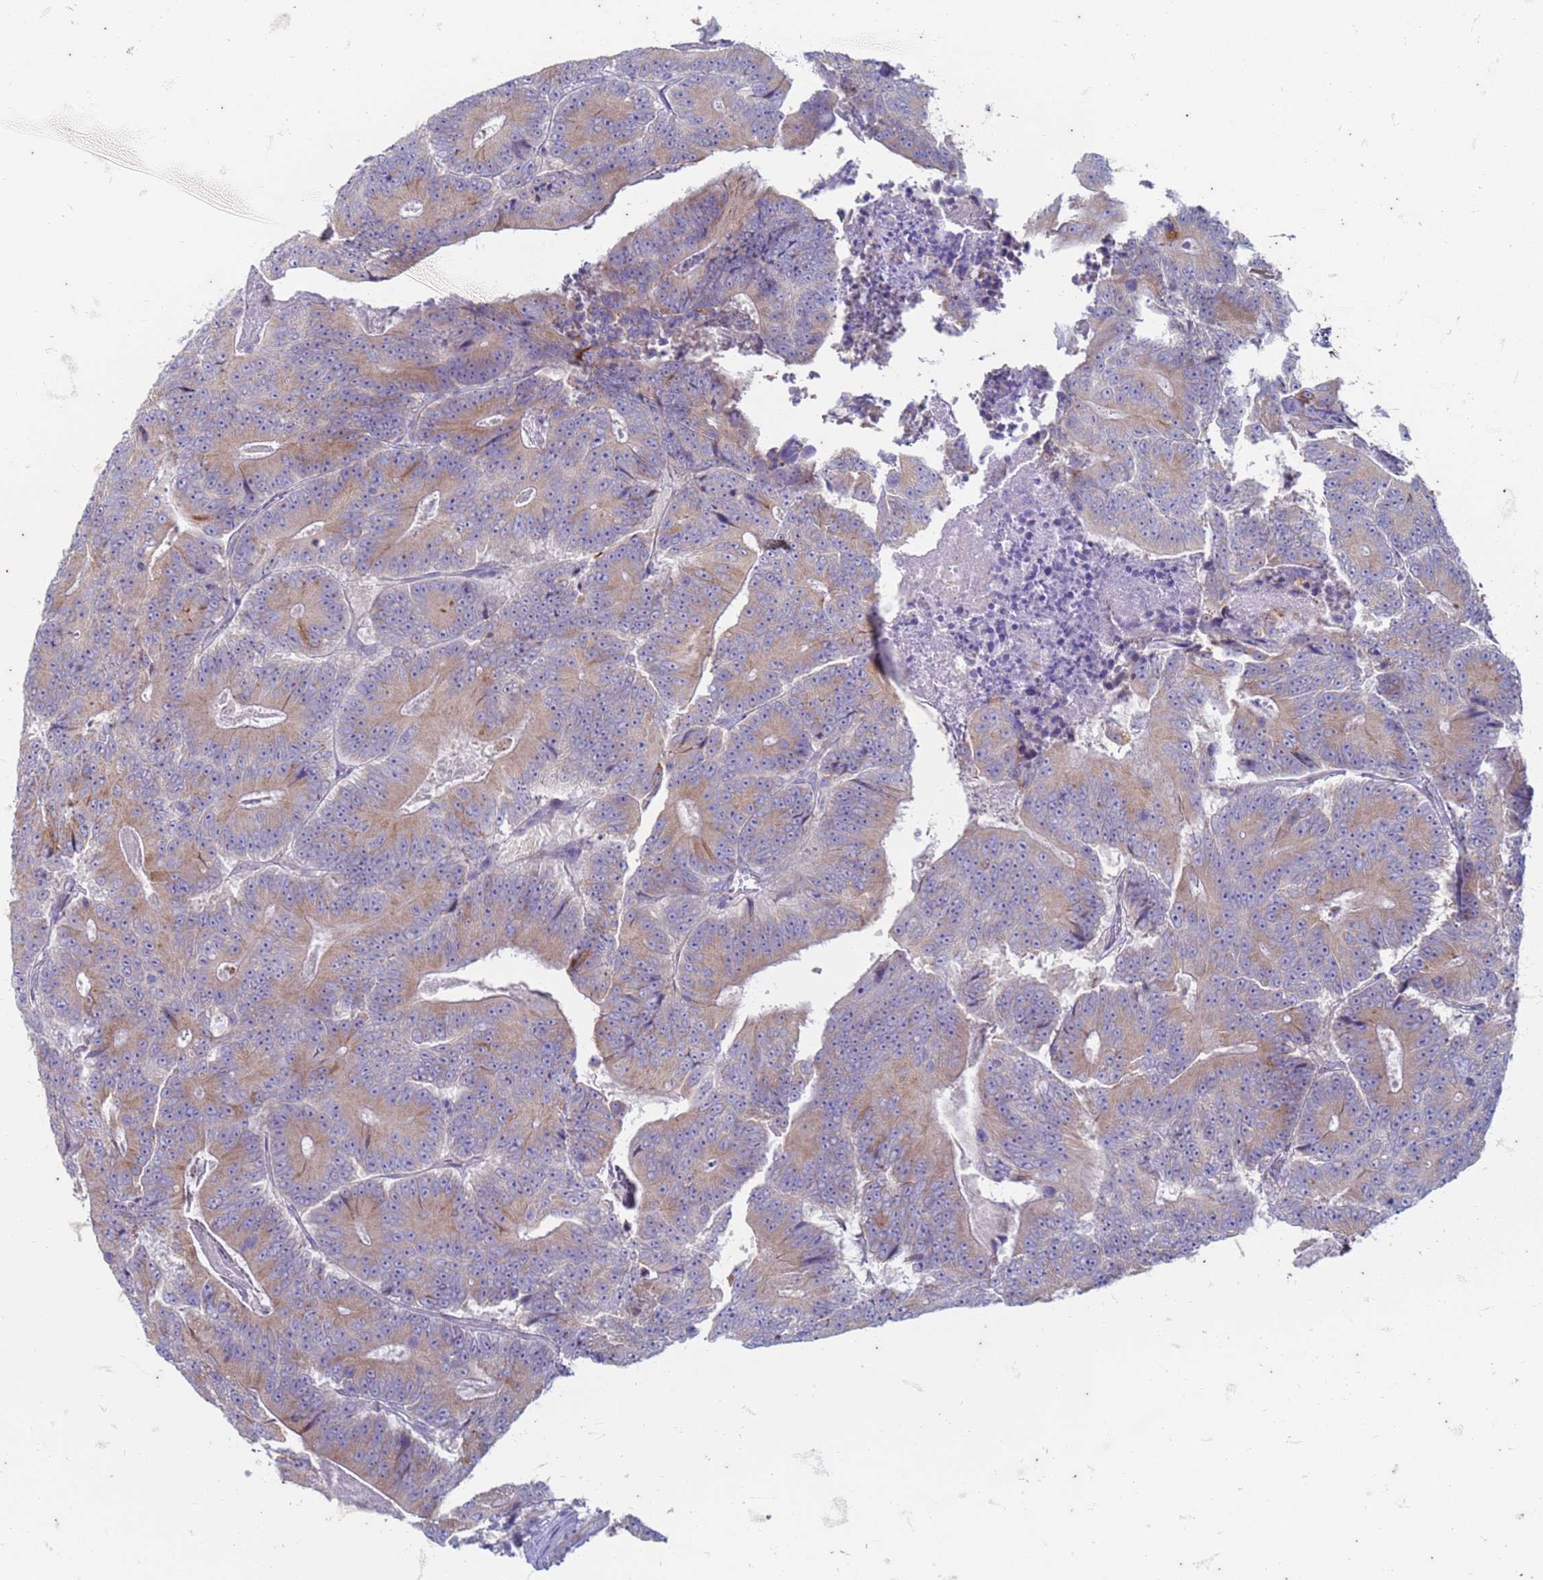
{"staining": {"intensity": "weak", "quantity": "25%-75%", "location": "cytoplasmic/membranous"}, "tissue": "colorectal cancer", "cell_type": "Tumor cells", "image_type": "cancer", "snomed": [{"axis": "morphology", "description": "Adenocarcinoma, NOS"}, {"axis": "topography", "description": "Colon"}], "caption": "This is a histology image of immunohistochemistry (IHC) staining of colorectal cancer, which shows weak expression in the cytoplasmic/membranous of tumor cells.", "gene": "SUCO", "patient": {"sex": "male", "age": 83}}